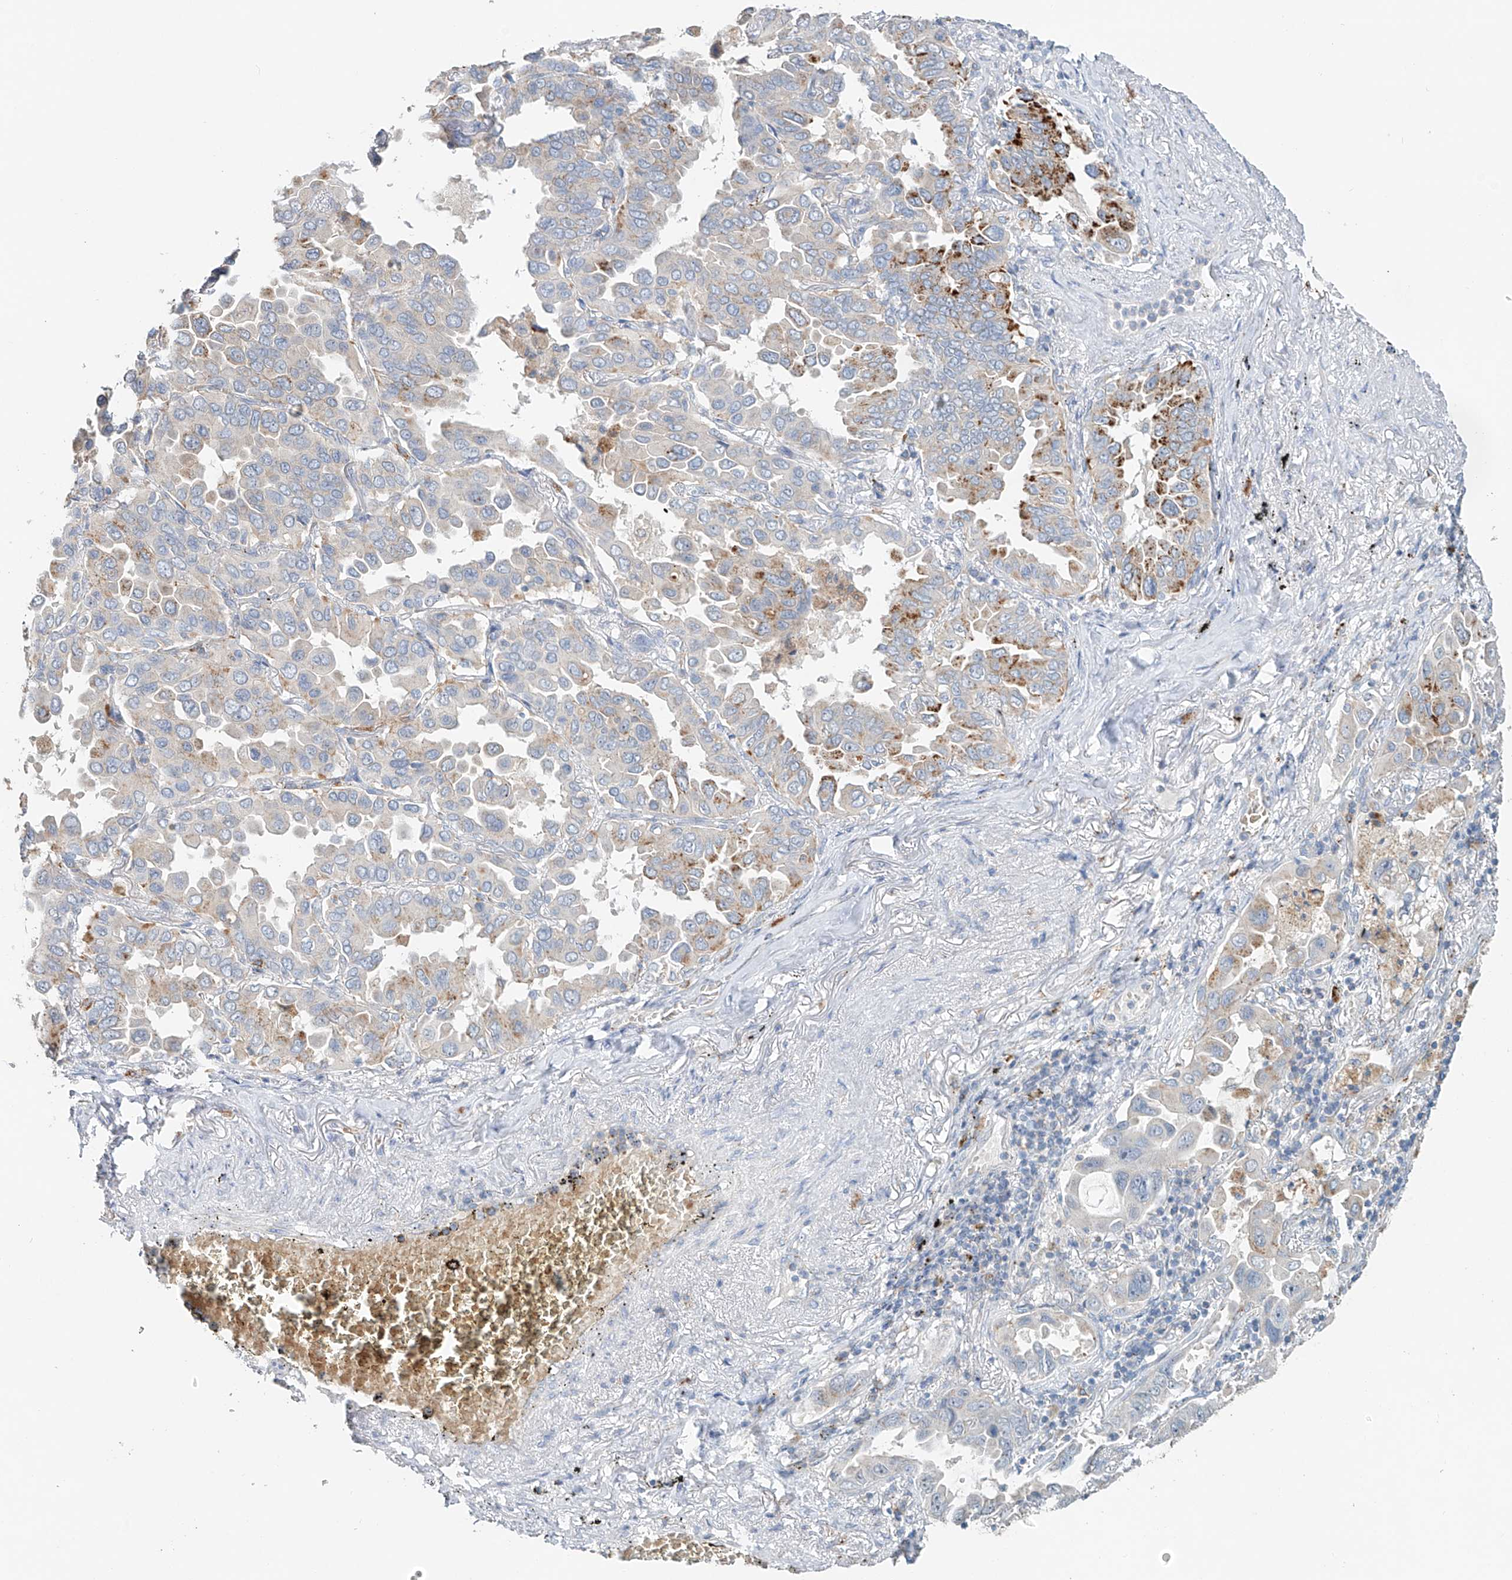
{"staining": {"intensity": "moderate", "quantity": "<25%", "location": "cytoplasmic/membranous"}, "tissue": "lung cancer", "cell_type": "Tumor cells", "image_type": "cancer", "snomed": [{"axis": "morphology", "description": "Adenocarcinoma, NOS"}, {"axis": "topography", "description": "Lung"}], "caption": "This is an image of immunohistochemistry (IHC) staining of lung adenocarcinoma, which shows moderate expression in the cytoplasmic/membranous of tumor cells.", "gene": "TRIM47", "patient": {"sex": "male", "age": 64}}